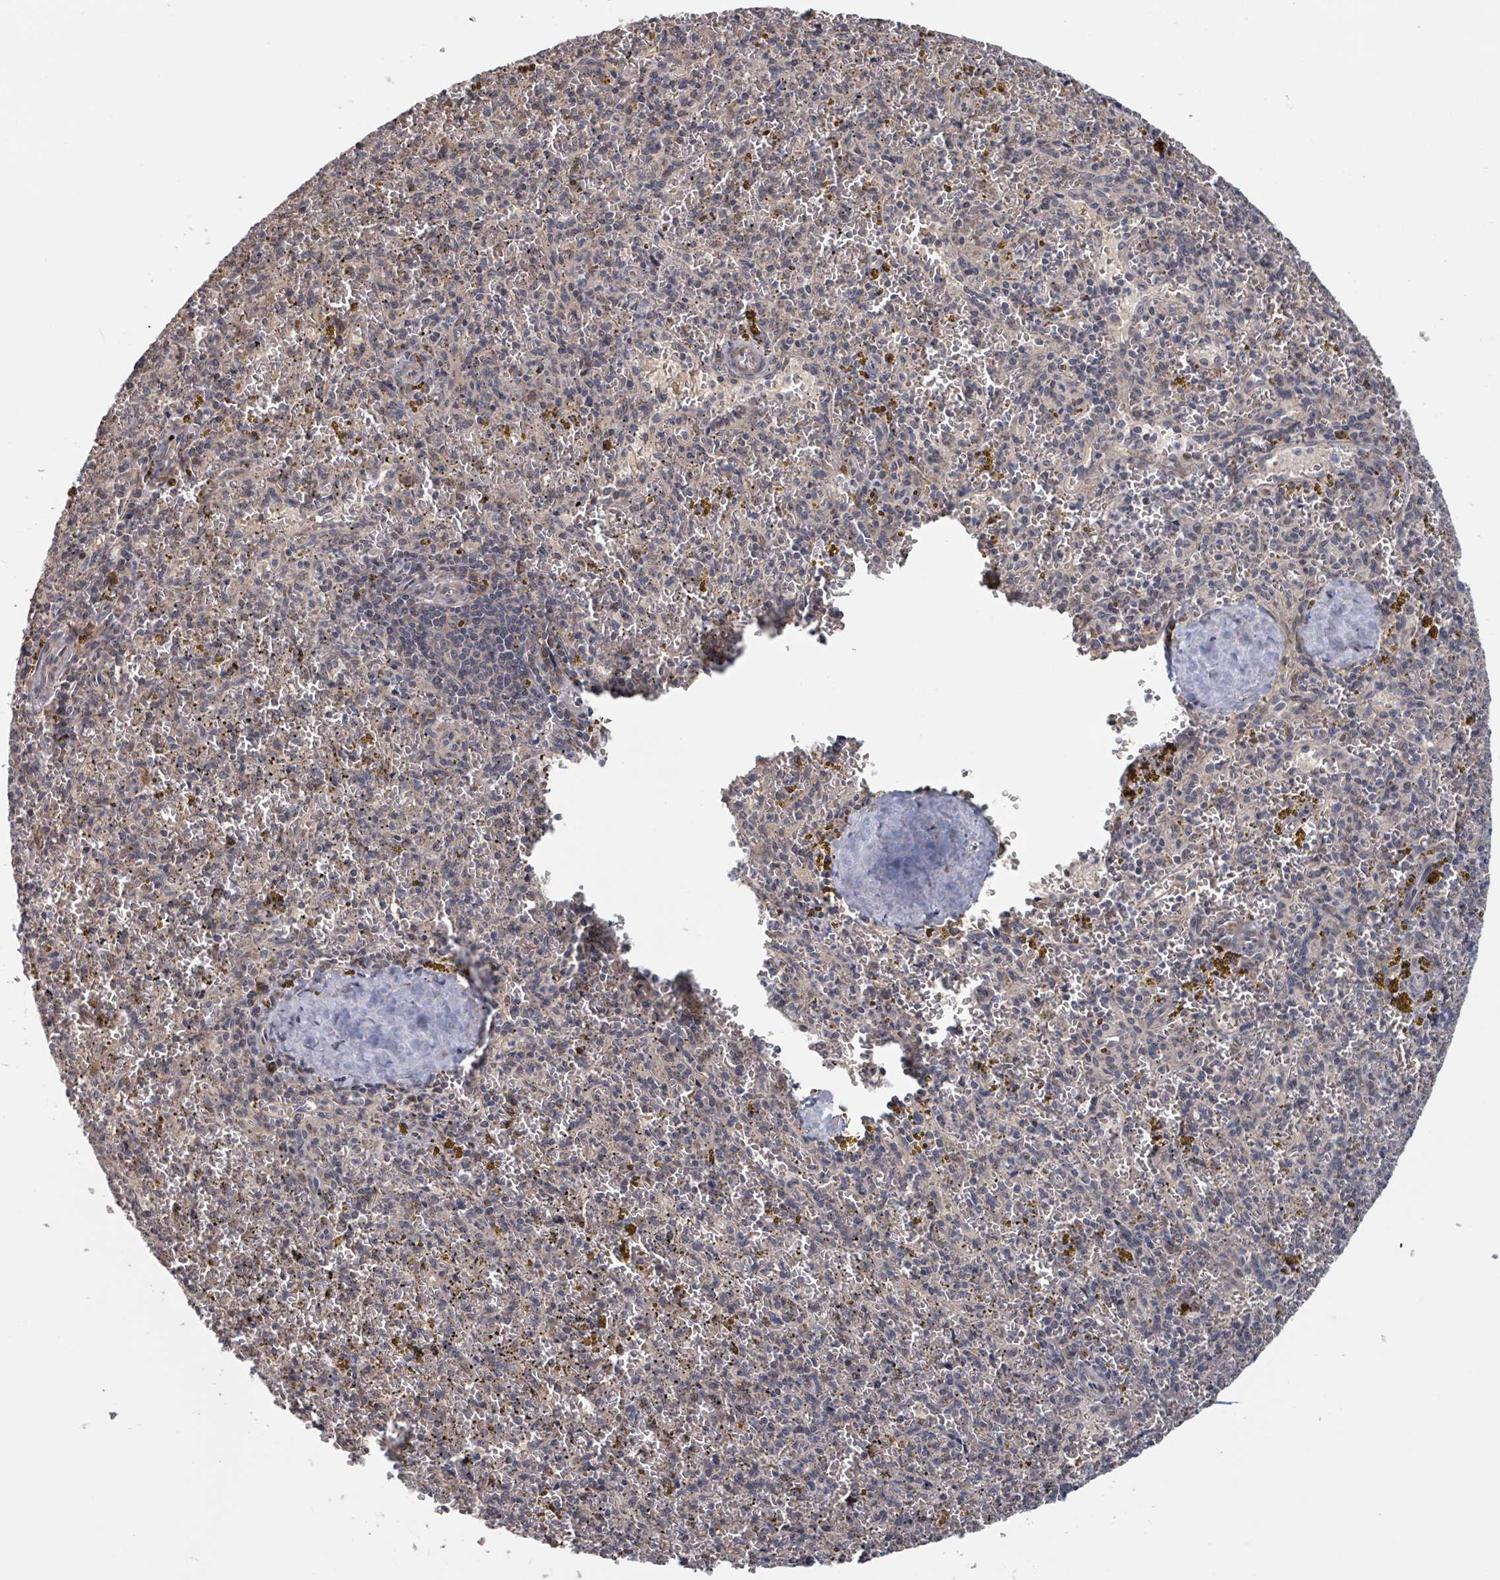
{"staining": {"intensity": "weak", "quantity": "<25%", "location": "cytoplasmic/membranous"}, "tissue": "spleen", "cell_type": "Cells in red pulp", "image_type": "normal", "snomed": [{"axis": "morphology", "description": "Normal tissue, NOS"}, {"axis": "topography", "description": "Spleen"}], "caption": "Immunohistochemistry (IHC) of benign human spleen exhibits no positivity in cells in red pulp.", "gene": "HIVEP1", "patient": {"sex": "male", "age": 57}}